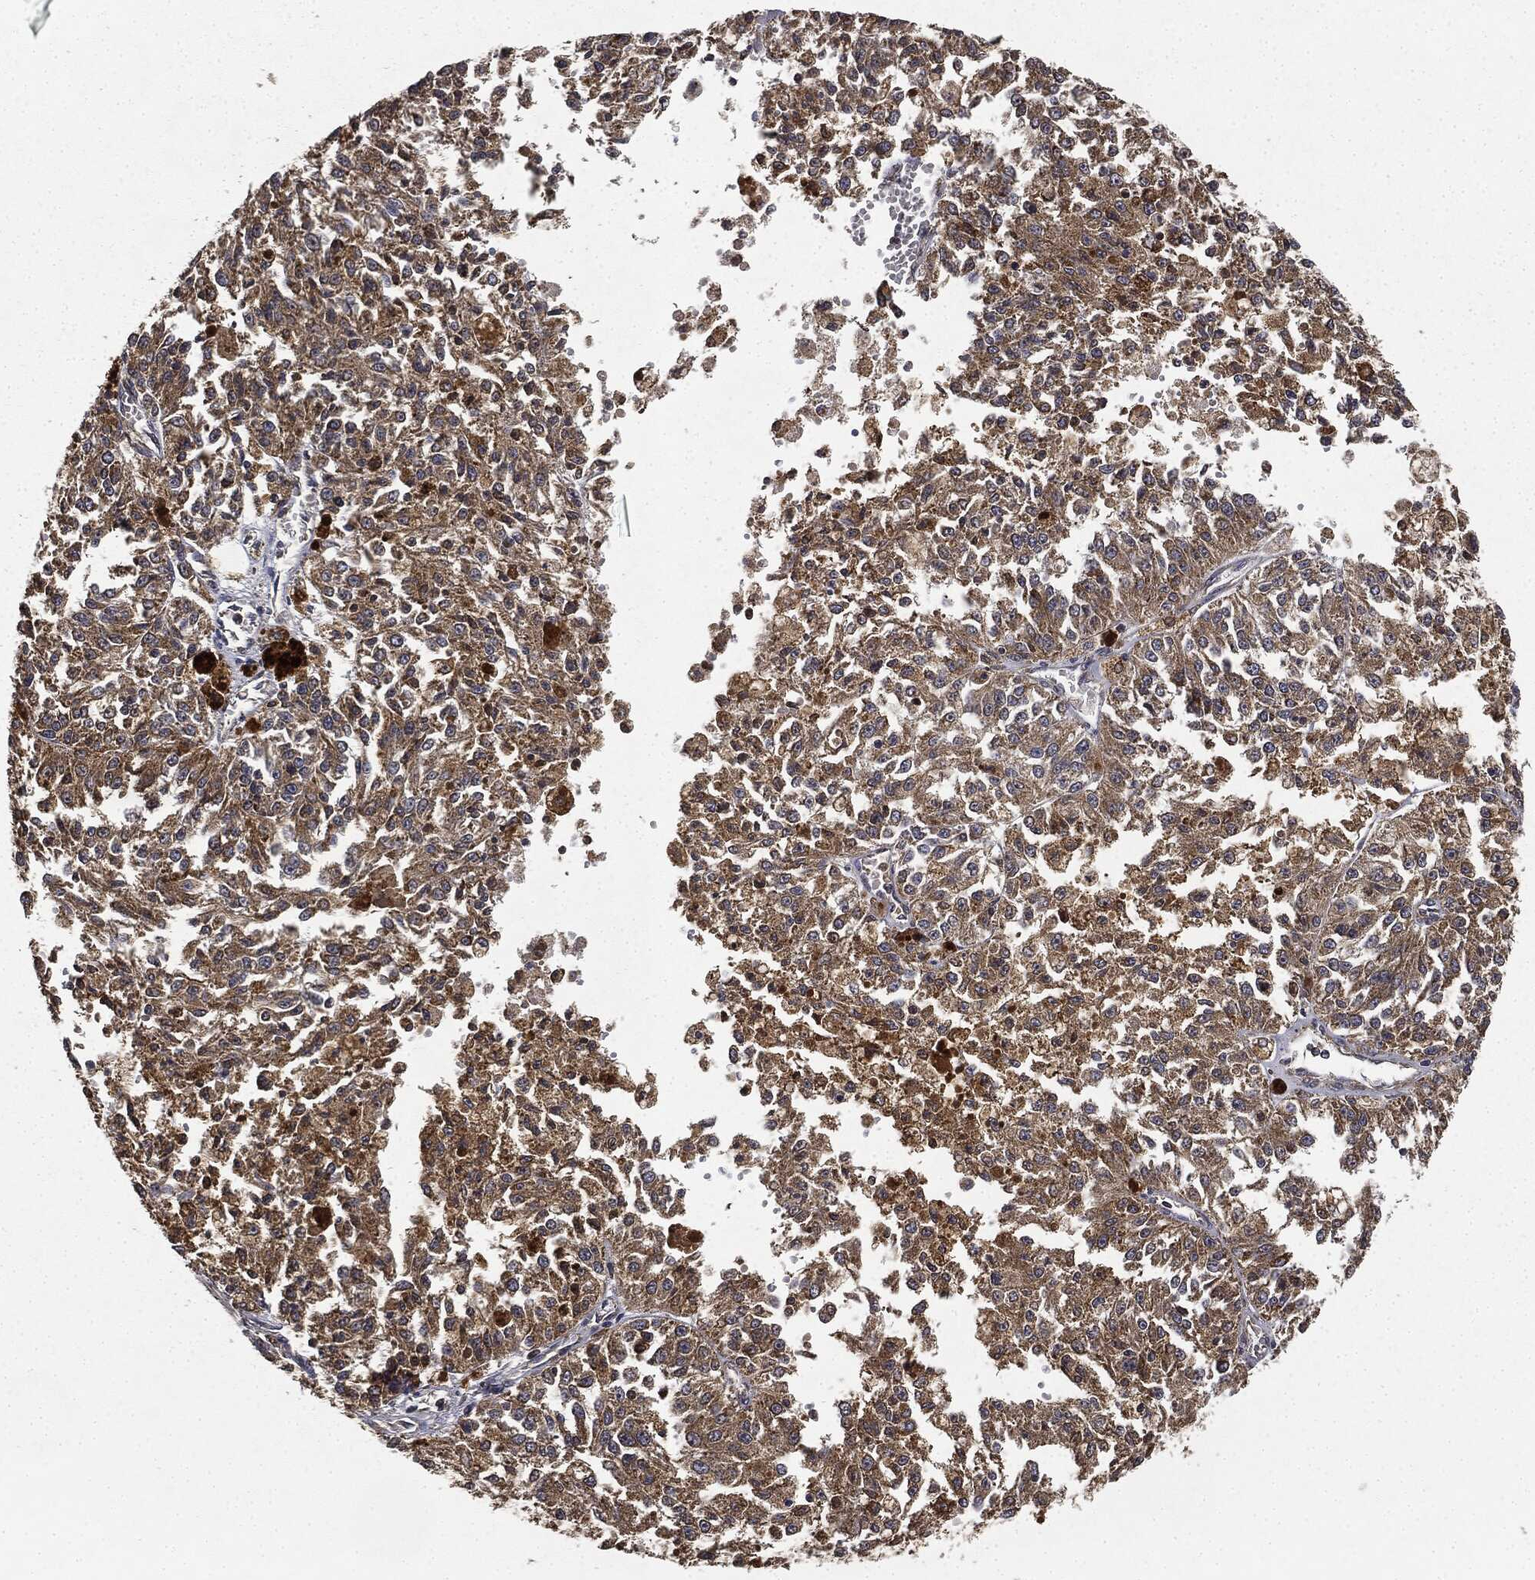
{"staining": {"intensity": "moderate", "quantity": ">75%", "location": "cytoplasmic/membranous"}, "tissue": "melanoma", "cell_type": "Tumor cells", "image_type": "cancer", "snomed": [{"axis": "morphology", "description": "Malignant melanoma, Metastatic site"}, {"axis": "topography", "description": "Lymph node"}], "caption": "Immunohistochemistry (DAB) staining of human melanoma exhibits moderate cytoplasmic/membranous protein expression in about >75% of tumor cells.", "gene": "MIER2", "patient": {"sex": "female", "age": 64}}